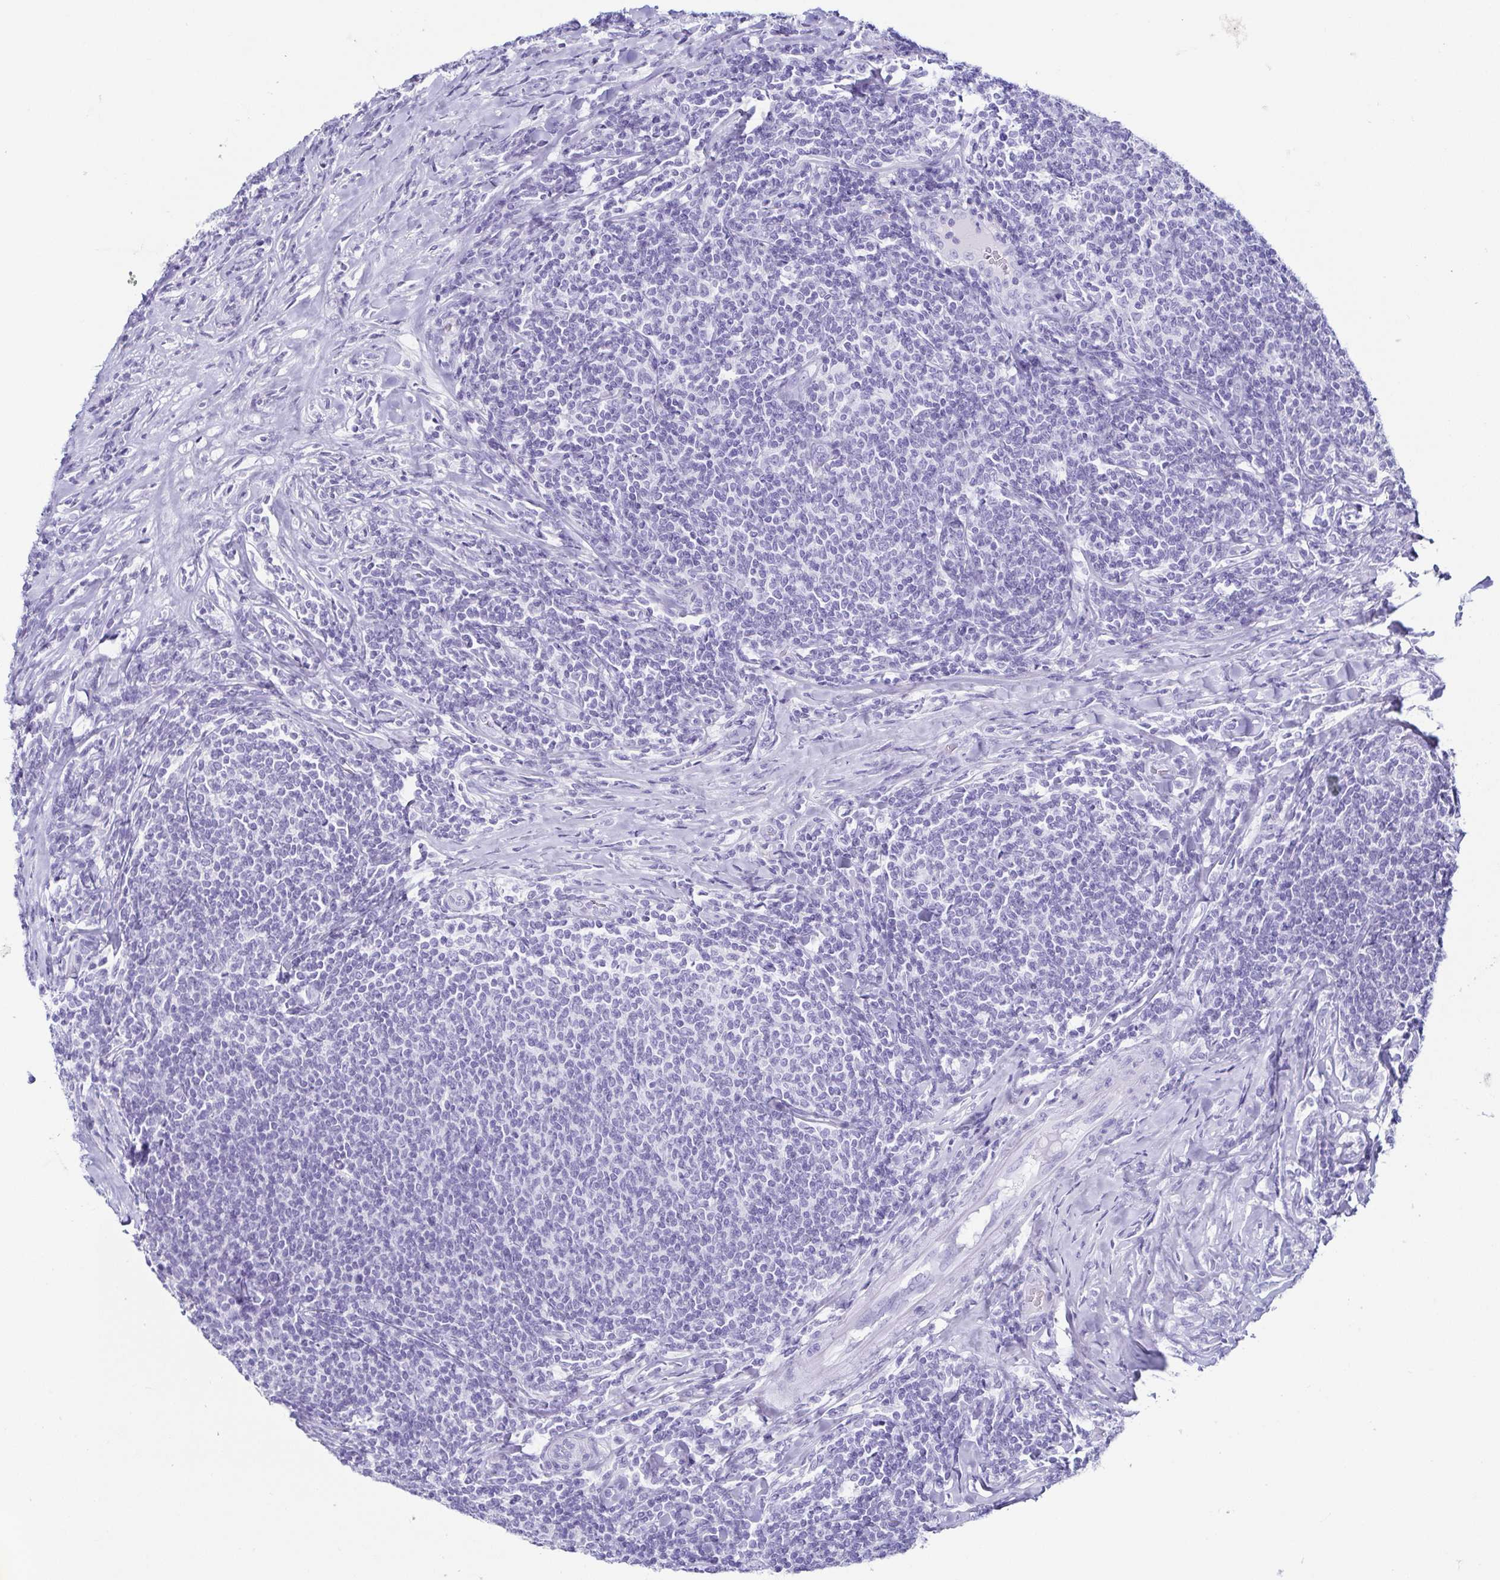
{"staining": {"intensity": "negative", "quantity": "none", "location": "none"}, "tissue": "lymphoma", "cell_type": "Tumor cells", "image_type": "cancer", "snomed": [{"axis": "morphology", "description": "Malignant lymphoma, non-Hodgkin's type, Low grade"}, {"axis": "topography", "description": "Lymph node"}], "caption": "Human malignant lymphoma, non-Hodgkin's type (low-grade) stained for a protein using IHC displays no expression in tumor cells.", "gene": "CD164L2", "patient": {"sex": "male", "age": 52}}